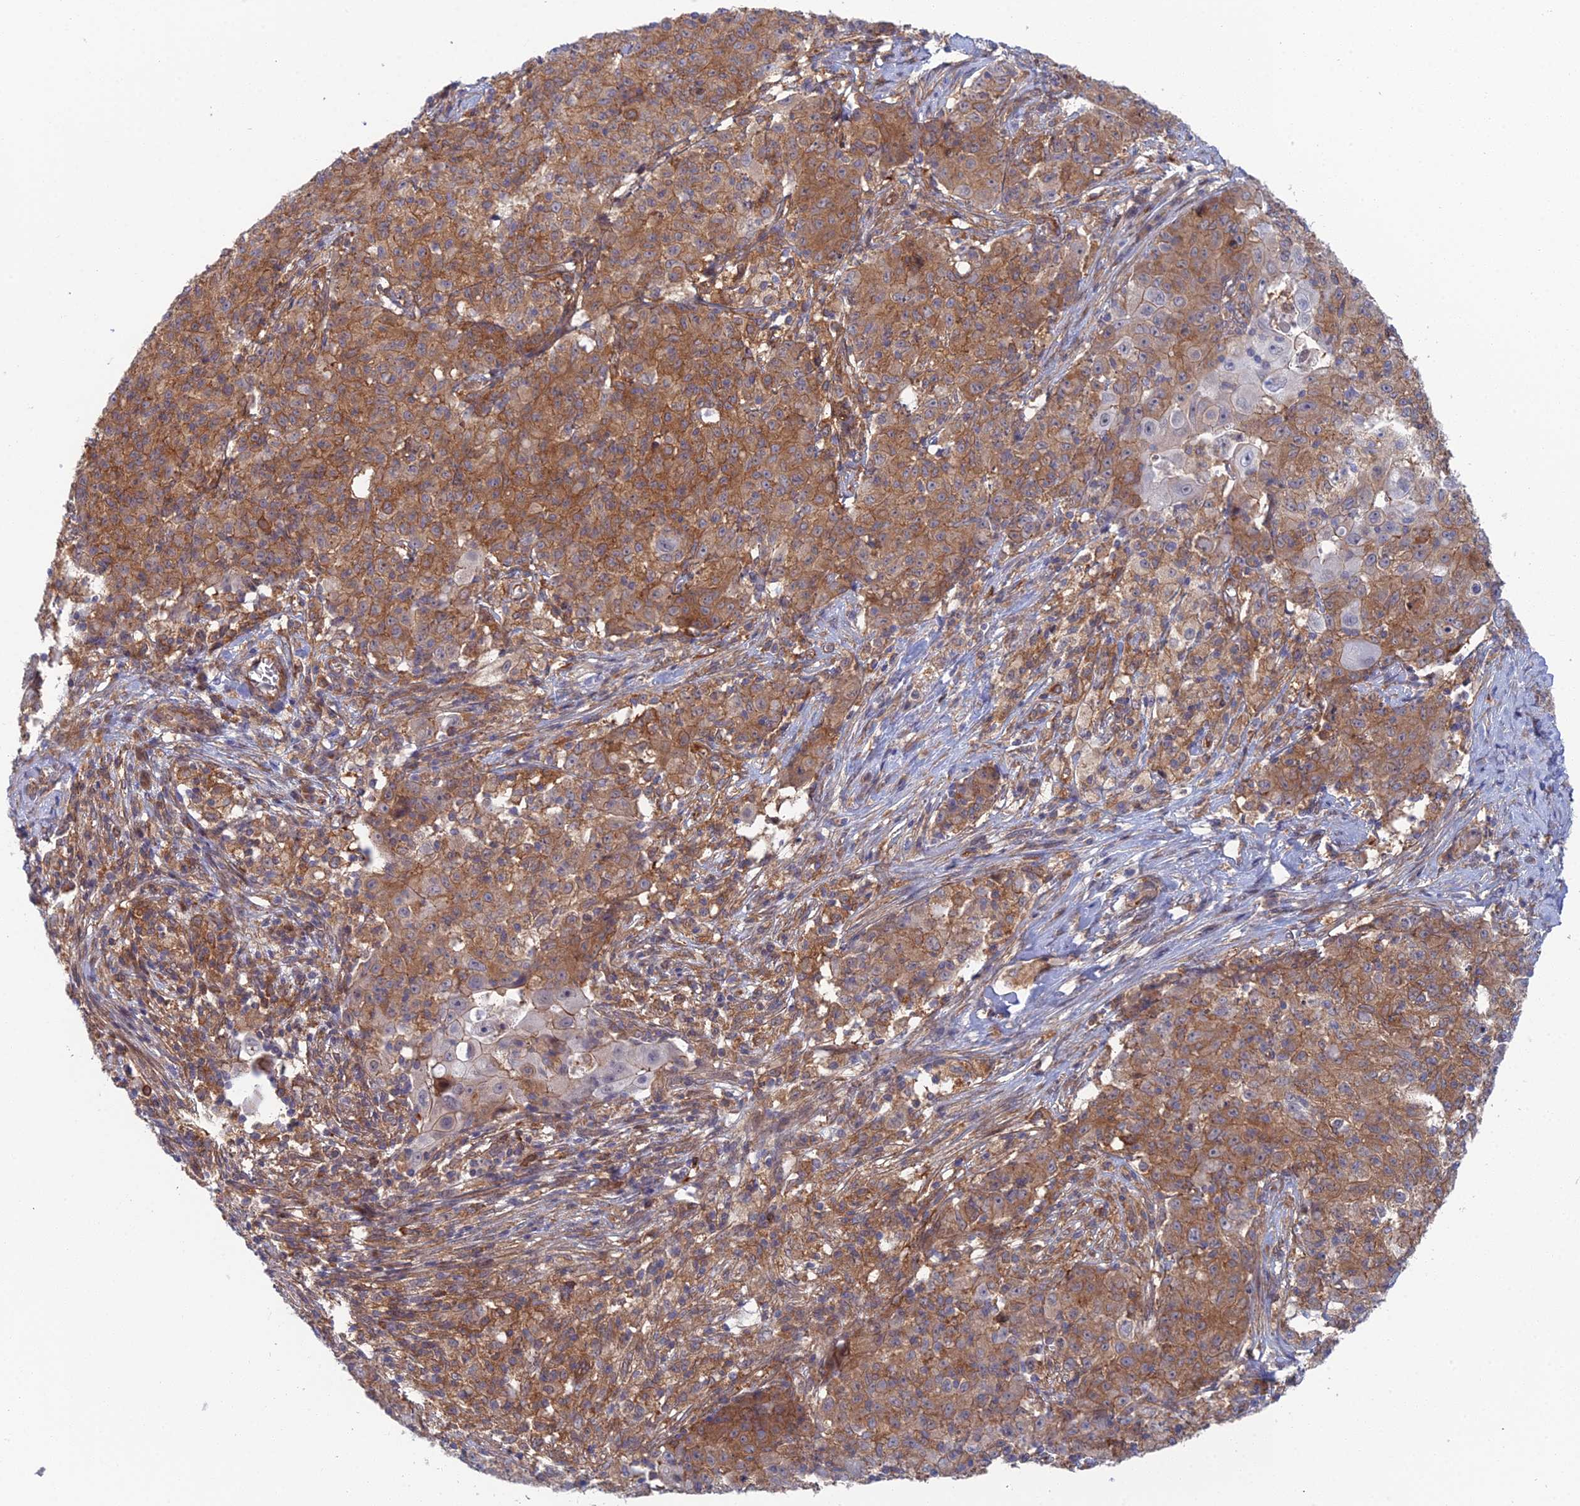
{"staining": {"intensity": "moderate", "quantity": ">75%", "location": "cytoplasmic/membranous"}, "tissue": "ovarian cancer", "cell_type": "Tumor cells", "image_type": "cancer", "snomed": [{"axis": "morphology", "description": "Carcinoma, endometroid"}, {"axis": "topography", "description": "Ovary"}], "caption": "This is an image of immunohistochemistry (IHC) staining of ovarian cancer, which shows moderate positivity in the cytoplasmic/membranous of tumor cells.", "gene": "ABHD1", "patient": {"sex": "female", "age": 42}}